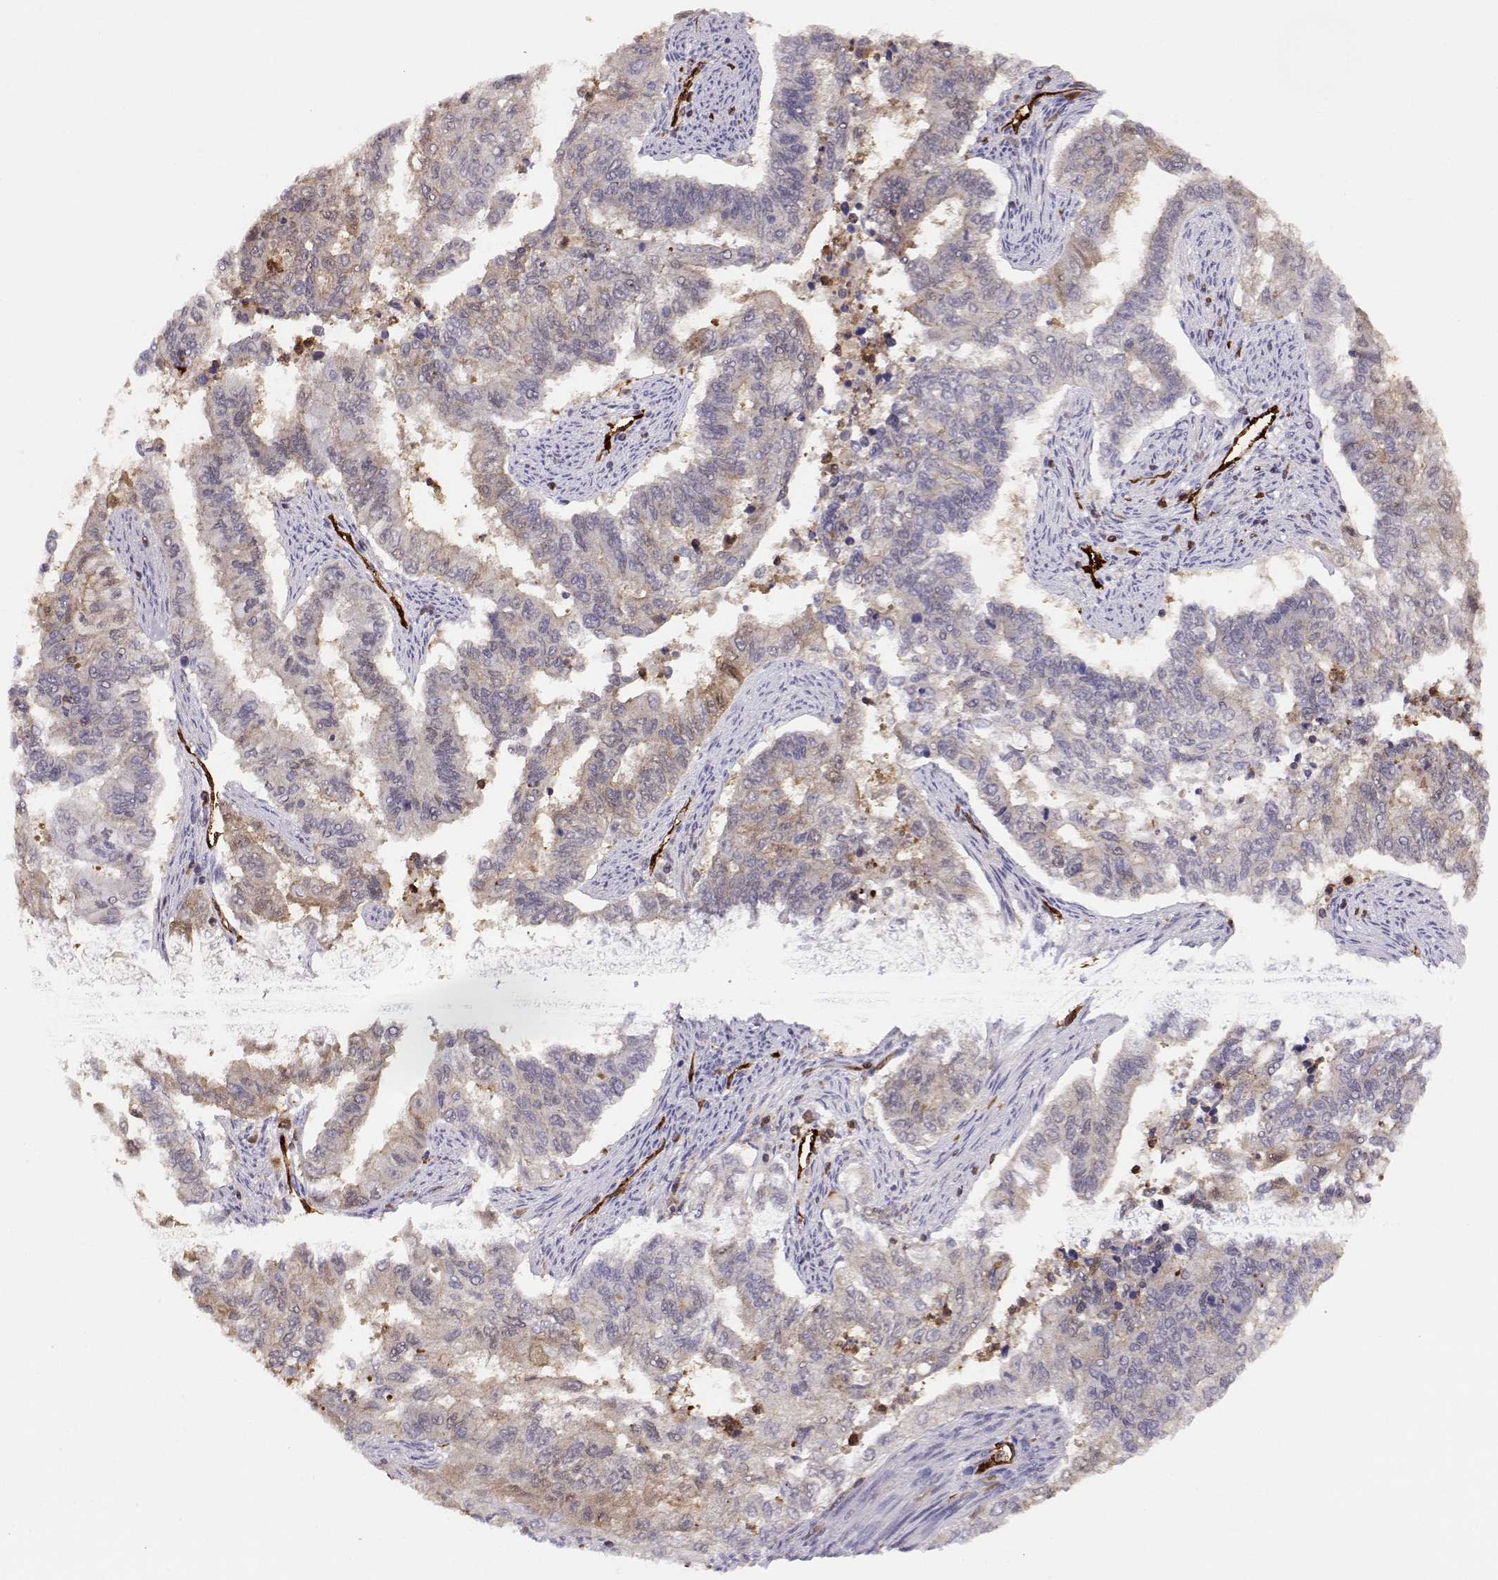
{"staining": {"intensity": "negative", "quantity": "none", "location": "none"}, "tissue": "endometrial cancer", "cell_type": "Tumor cells", "image_type": "cancer", "snomed": [{"axis": "morphology", "description": "Adenocarcinoma, NOS"}, {"axis": "topography", "description": "Uterus"}], "caption": "Immunohistochemistry (IHC) of endometrial cancer (adenocarcinoma) exhibits no expression in tumor cells.", "gene": "PNP", "patient": {"sex": "female", "age": 59}}